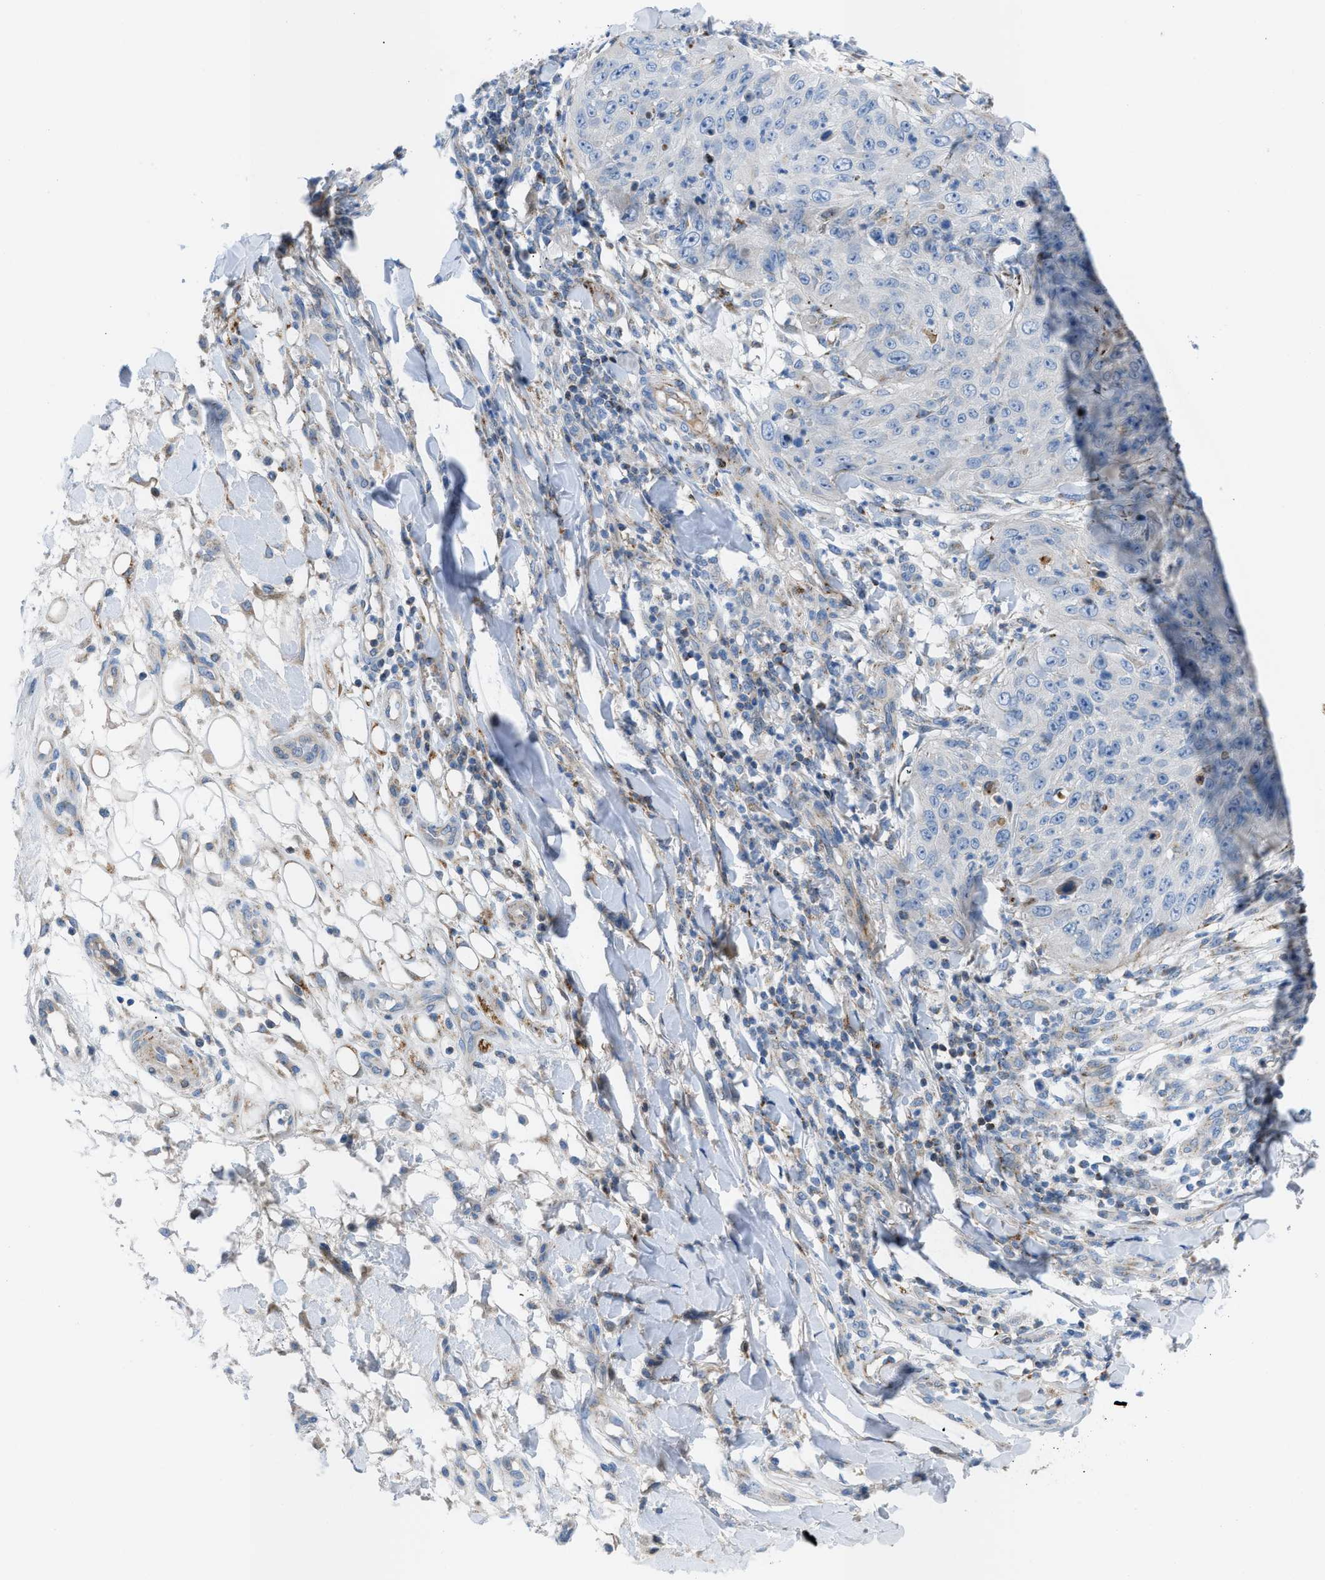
{"staining": {"intensity": "negative", "quantity": "none", "location": "none"}, "tissue": "skin cancer", "cell_type": "Tumor cells", "image_type": "cancer", "snomed": [{"axis": "morphology", "description": "Squamous cell carcinoma, NOS"}, {"axis": "topography", "description": "Skin"}], "caption": "Human squamous cell carcinoma (skin) stained for a protein using immunohistochemistry displays no expression in tumor cells.", "gene": "RBBP9", "patient": {"sex": "female", "age": 80}}